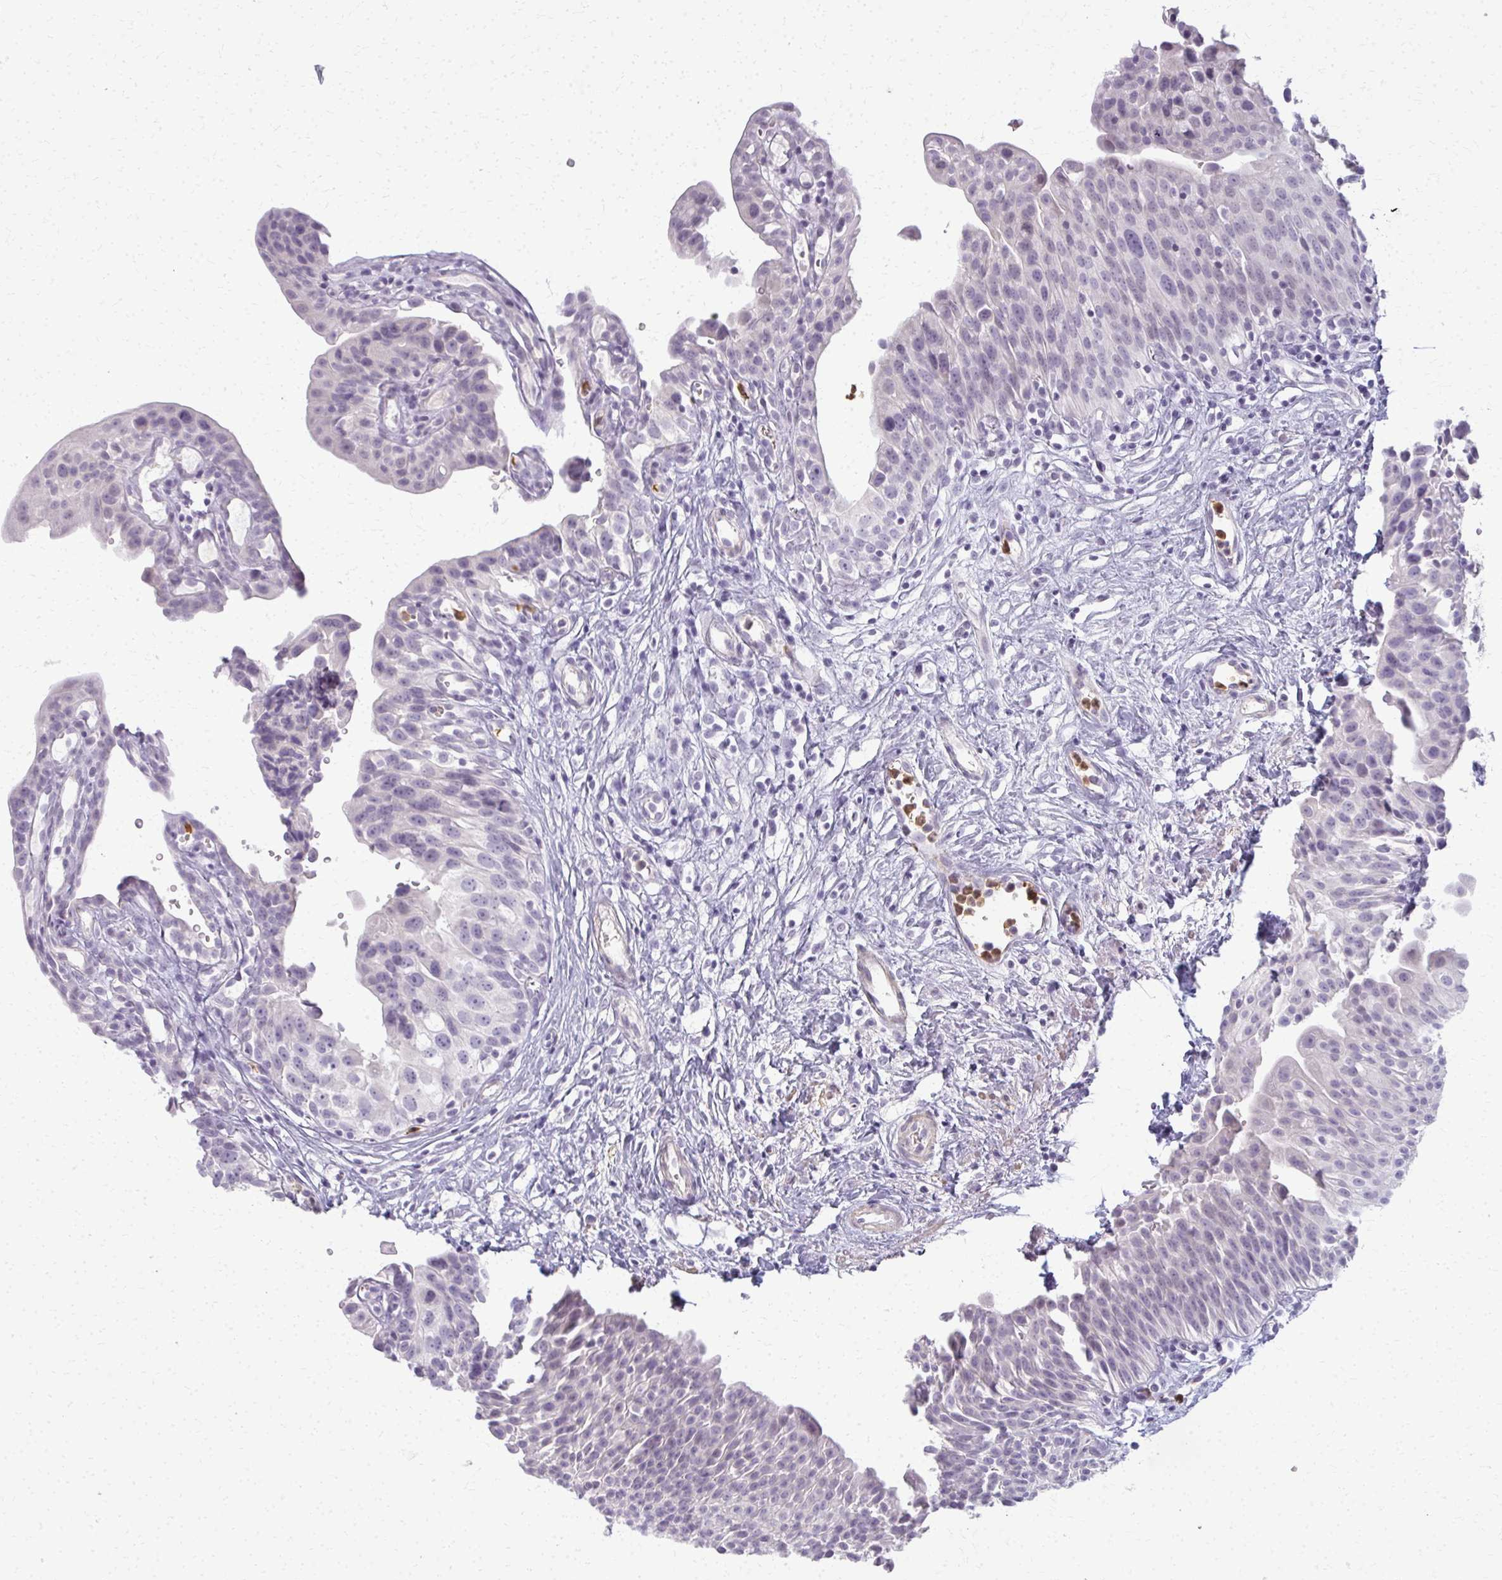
{"staining": {"intensity": "negative", "quantity": "none", "location": "none"}, "tissue": "urinary bladder", "cell_type": "Urothelial cells", "image_type": "normal", "snomed": [{"axis": "morphology", "description": "Normal tissue, NOS"}, {"axis": "topography", "description": "Urinary bladder"}], "caption": "An immunohistochemistry (IHC) photomicrograph of benign urinary bladder is shown. There is no staining in urothelial cells of urinary bladder. (DAB immunohistochemistry visualized using brightfield microscopy, high magnification).", "gene": "CA3", "patient": {"sex": "male", "age": 51}}